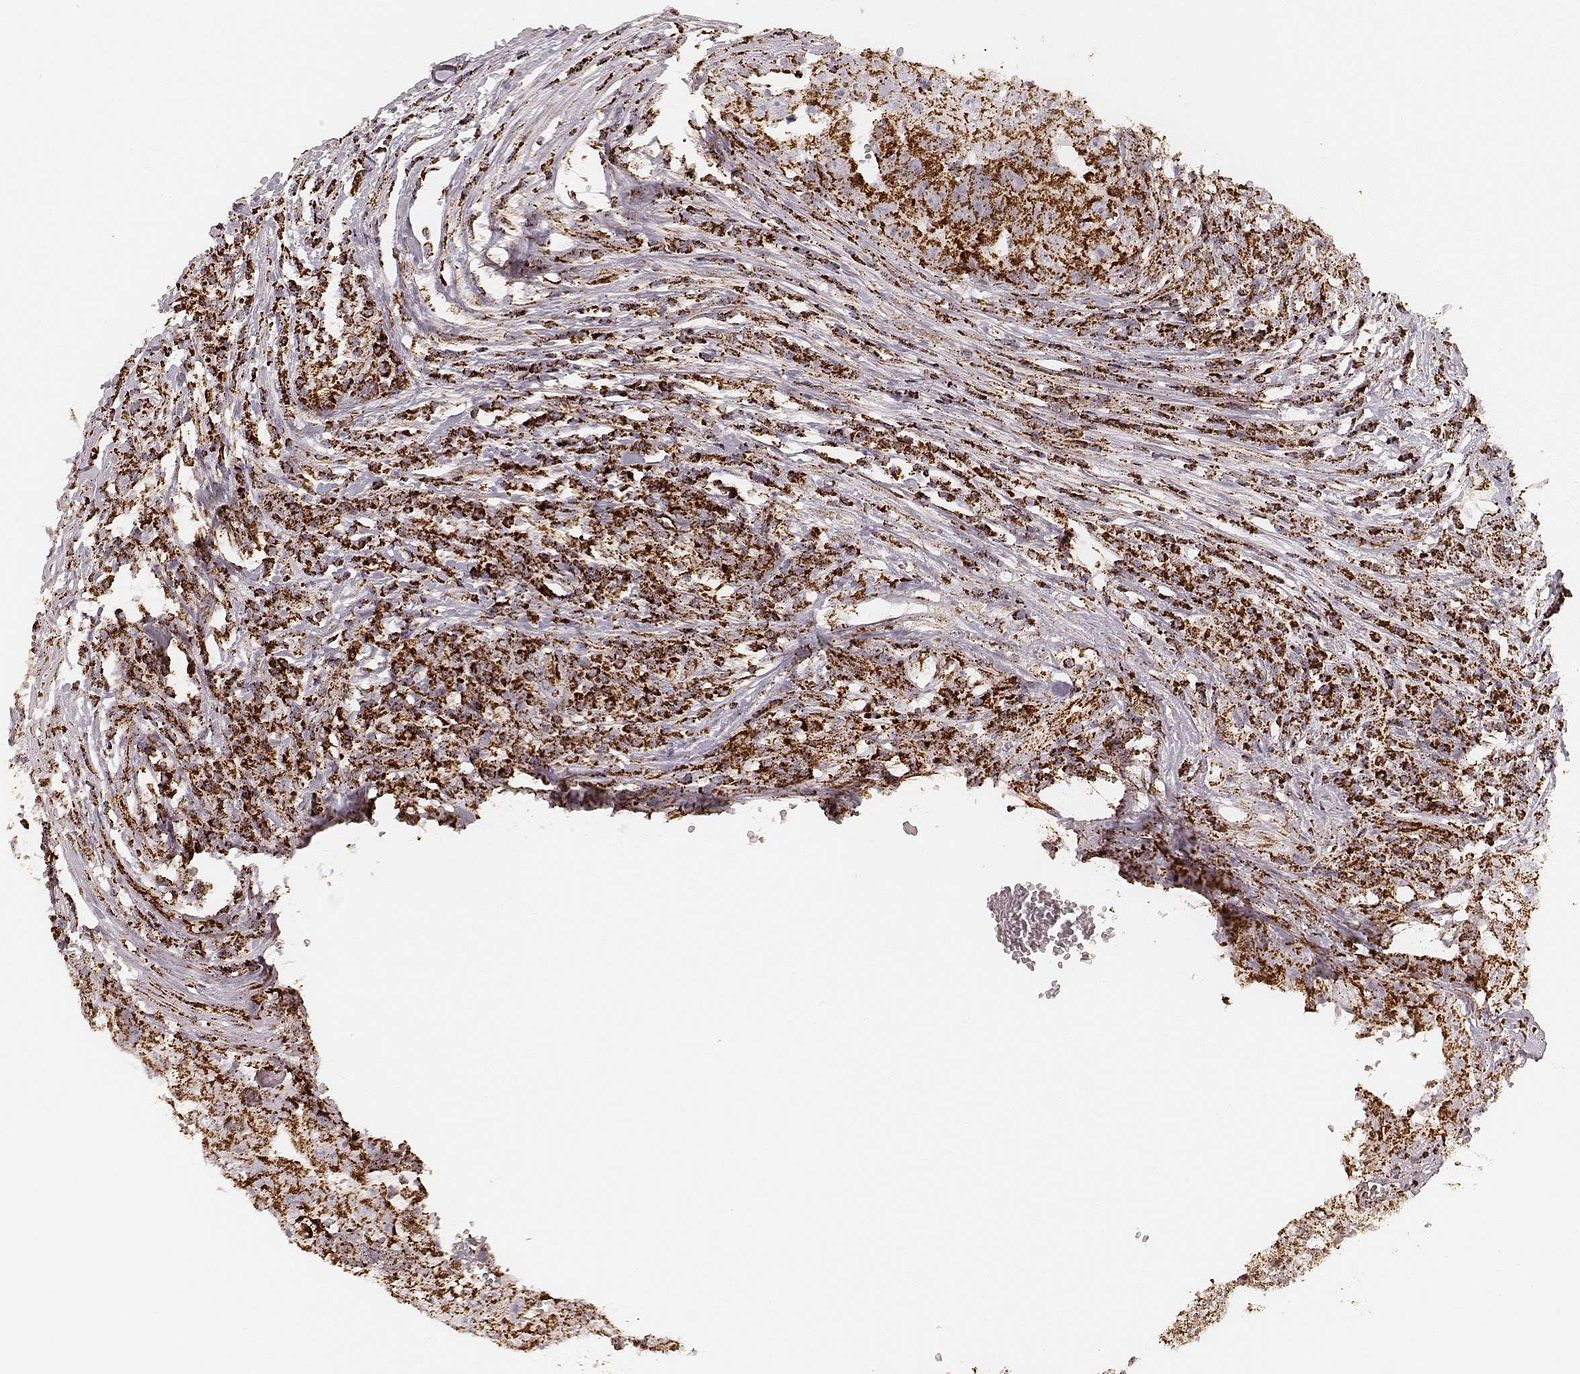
{"staining": {"intensity": "strong", "quantity": ">75%", "location": "cytoplasmic/membranous"}, "tissue": "testis cancer", "cell_type": "Tumor cells", "image_type": "cancer", "snomed": [{"axis": "morphology", "description": "Carcinoma, Embryonal, NOS"}, {"axis": "topography", "description": "Testis"}], "caption": "Embryonal carcinoma (testis) stained with immunohistochemistry (IHC) exhibits strong cytoplasmic/membranous staining in about >75% of tumor cells.", "gene": "CS", "patient": {"sex": "male", "age": 36}}